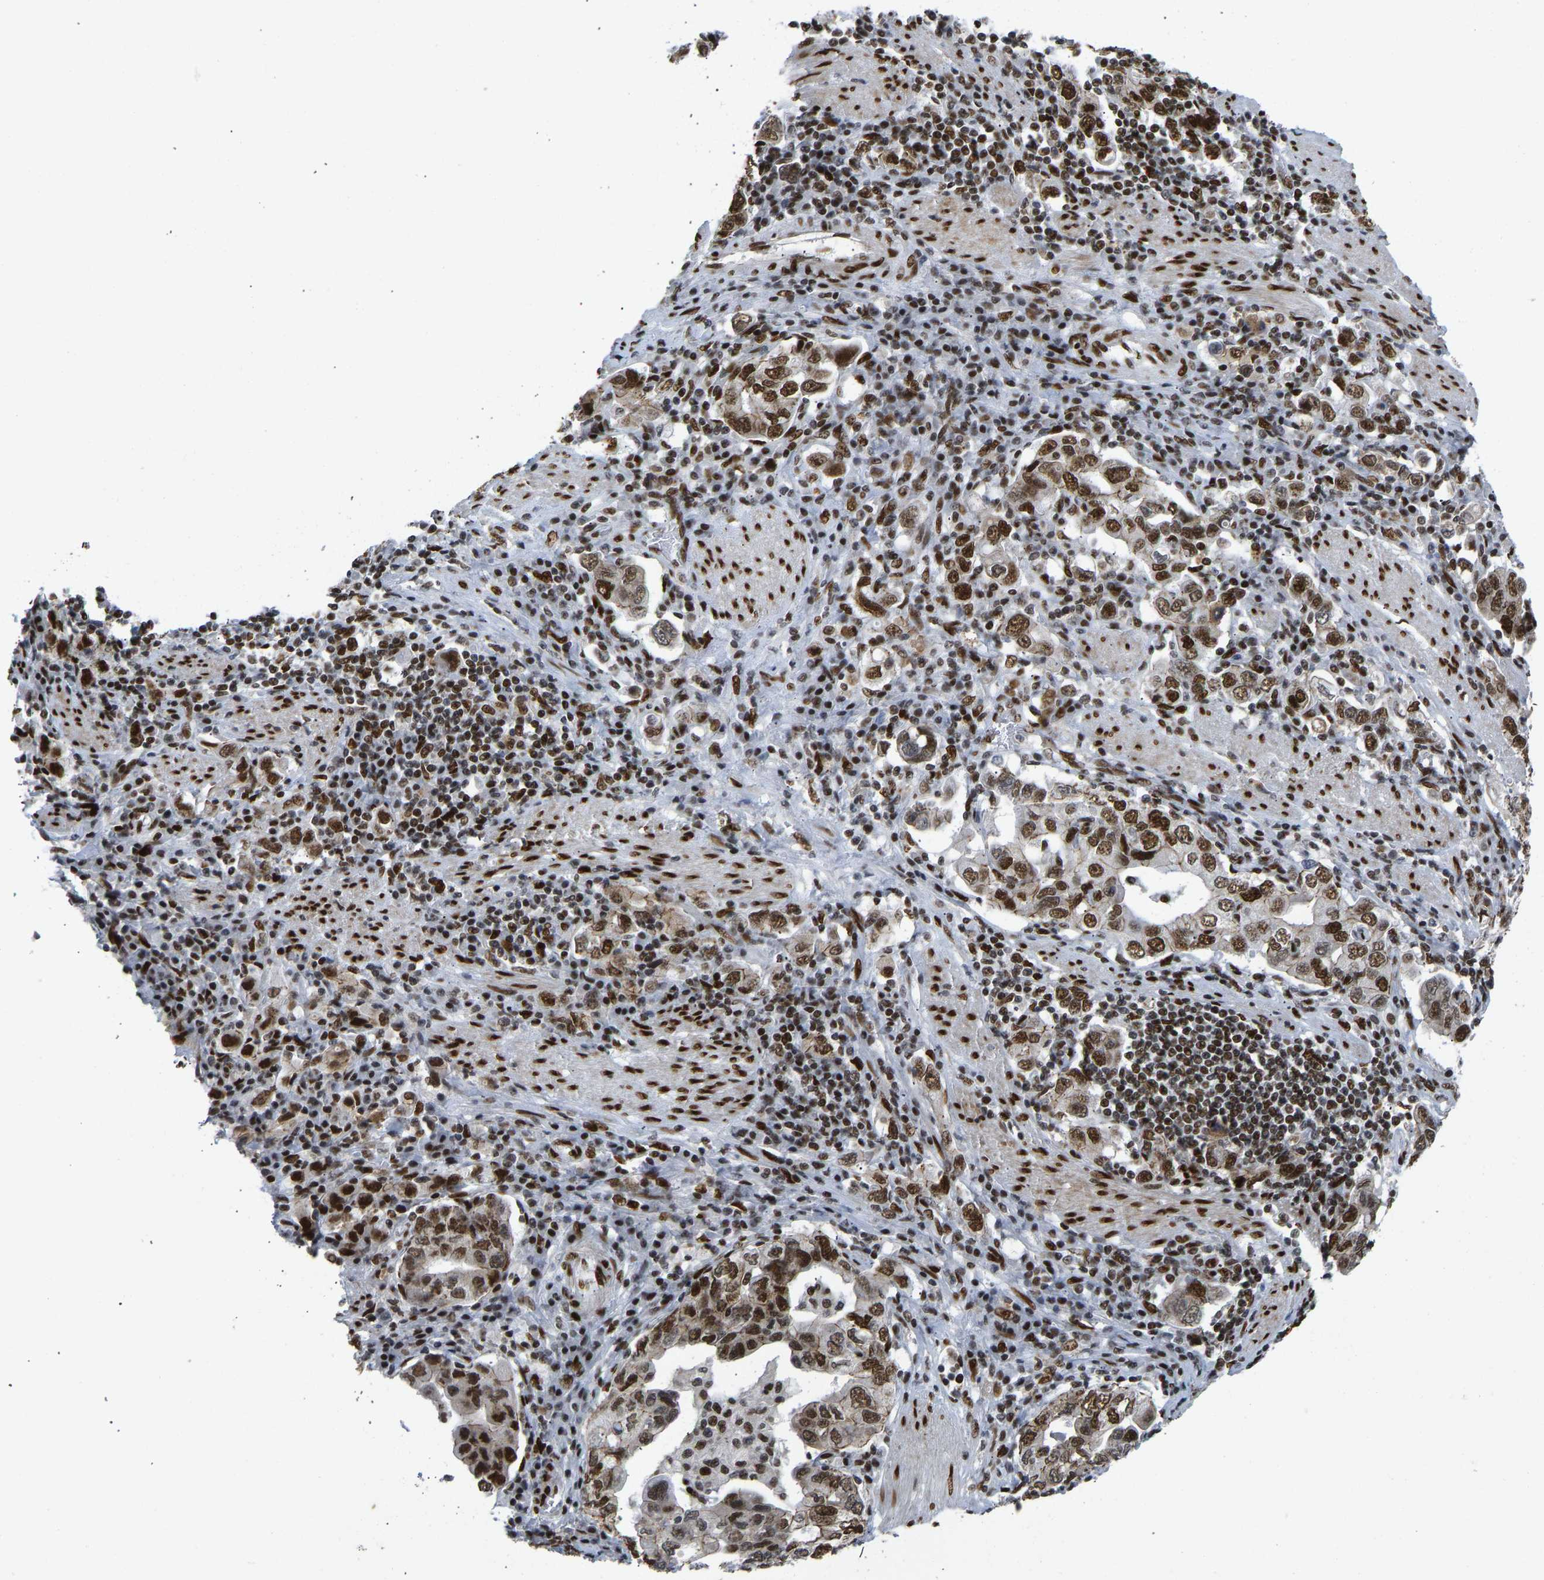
{"staining": {"intensity": "strong", "quantity": ">75%", "location": "nuclear"}, "tissue": "stomach cancer", "cell_type": "Tumor cells", "image_type": "cancer", "snomed": [{"axis": "morphology", "description": "Adenocarcinoma, NOS"}, {"axis": "topography", "description": "Stomach, upper"}], "caption": "Protein staining exhibits strong nuclear positivity in about >75% of tumor cells in stomach cancer (adenocarcinoma).", "gene": "FOXK1", "patient": {"sex": "male", "age": 62}}